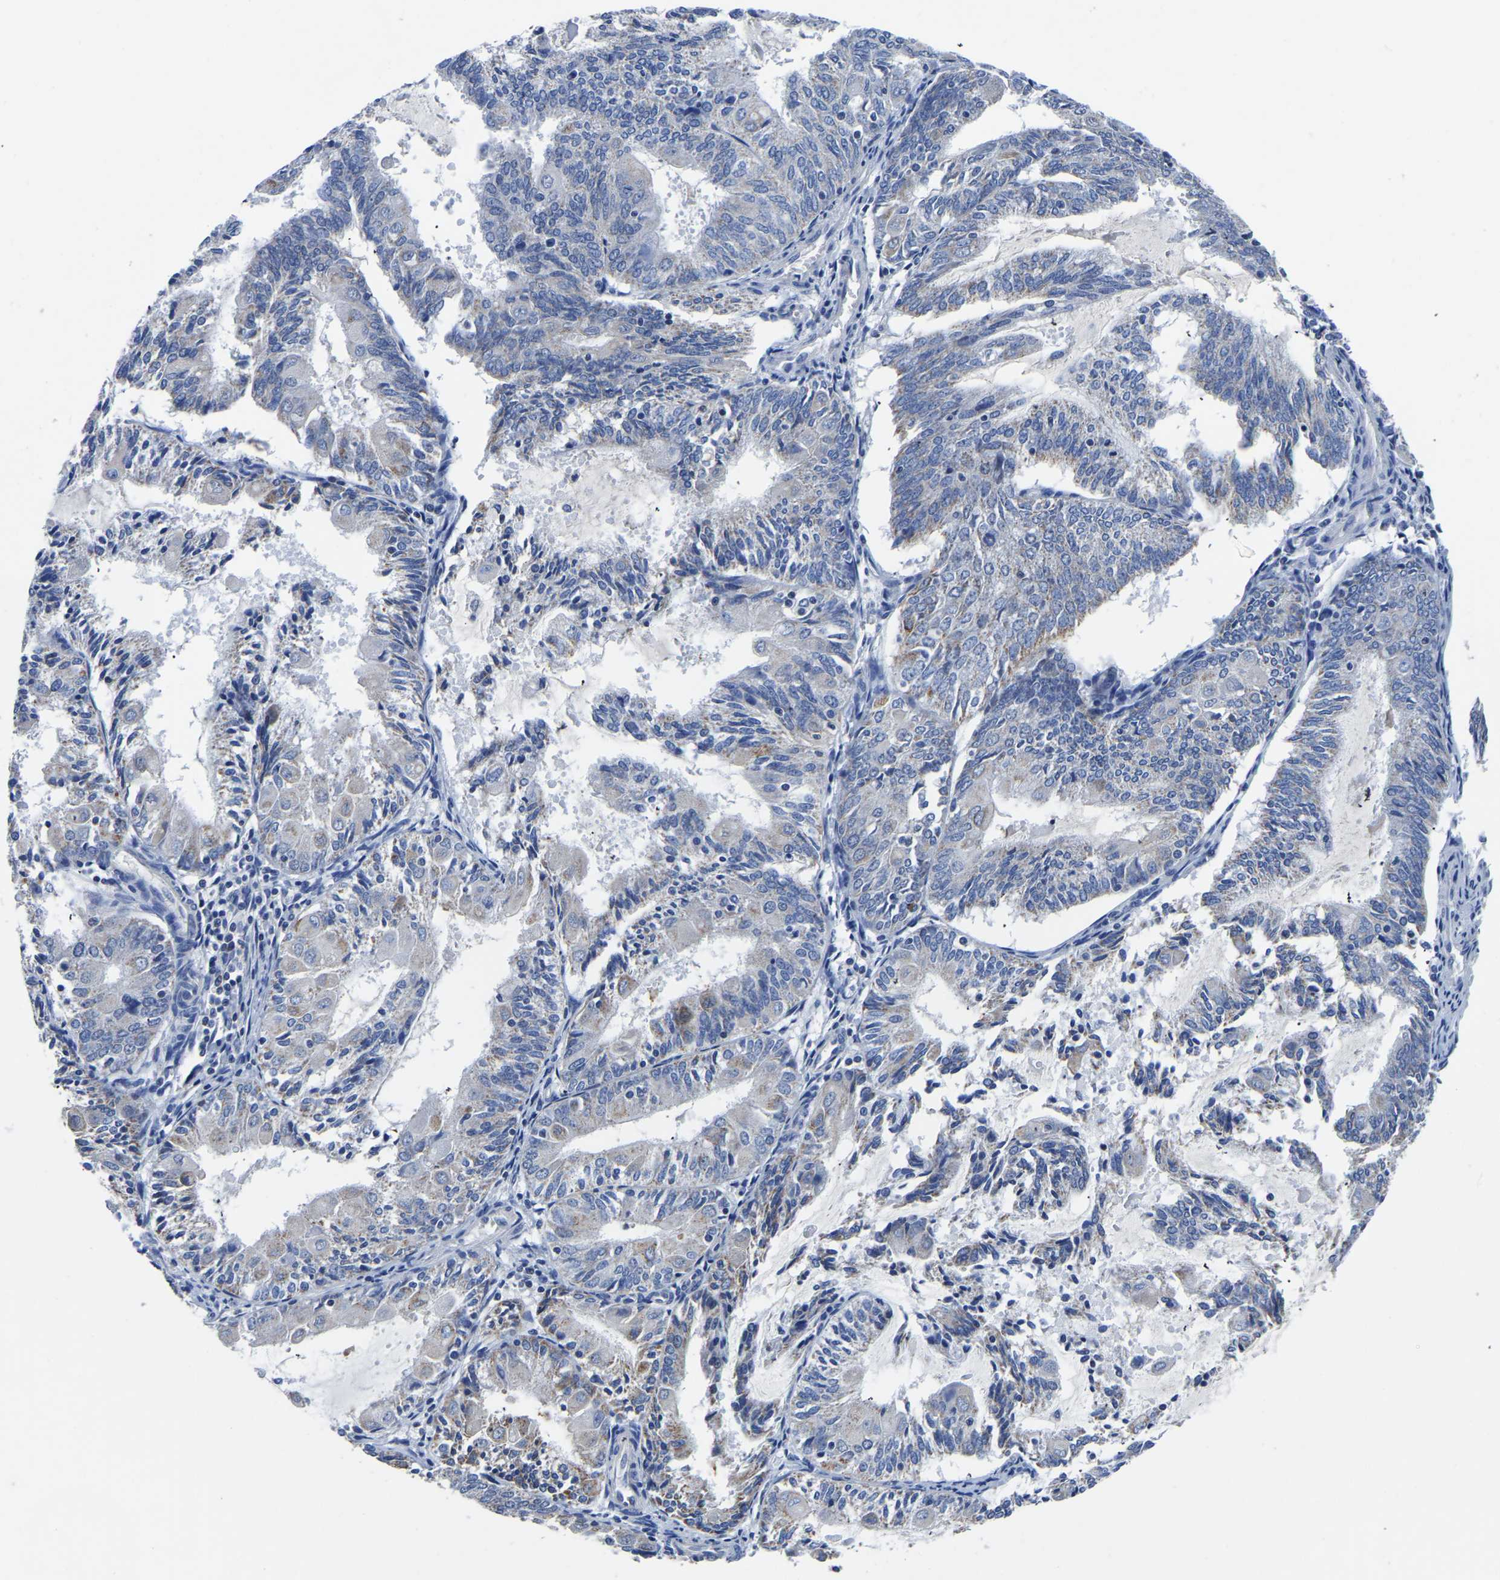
{"staining": {"intensity": "weak", "quantity": "<25%", "location": "cytoplasmic/membranous"}, "tissue": "endometrial cancer", "cell_type": "Tumor cells", "image_type": "cancer", "snomed": [{"axis": "morphology", "description": "Adenocarcinoma, NOS"}, {"axis": "topography", "description": "Endometrium"}], "caption": "Immunohistochemistry photomicrograph of neoplastic tissue: human endometrial cancer (adenocarcinoma) stained with DAB (3,3'-diaminobenzidine) demonstrates no significant protein positivity in tumor cells.", "gene": "FGD5", "patient": {"sex": "female", "age": 81}}